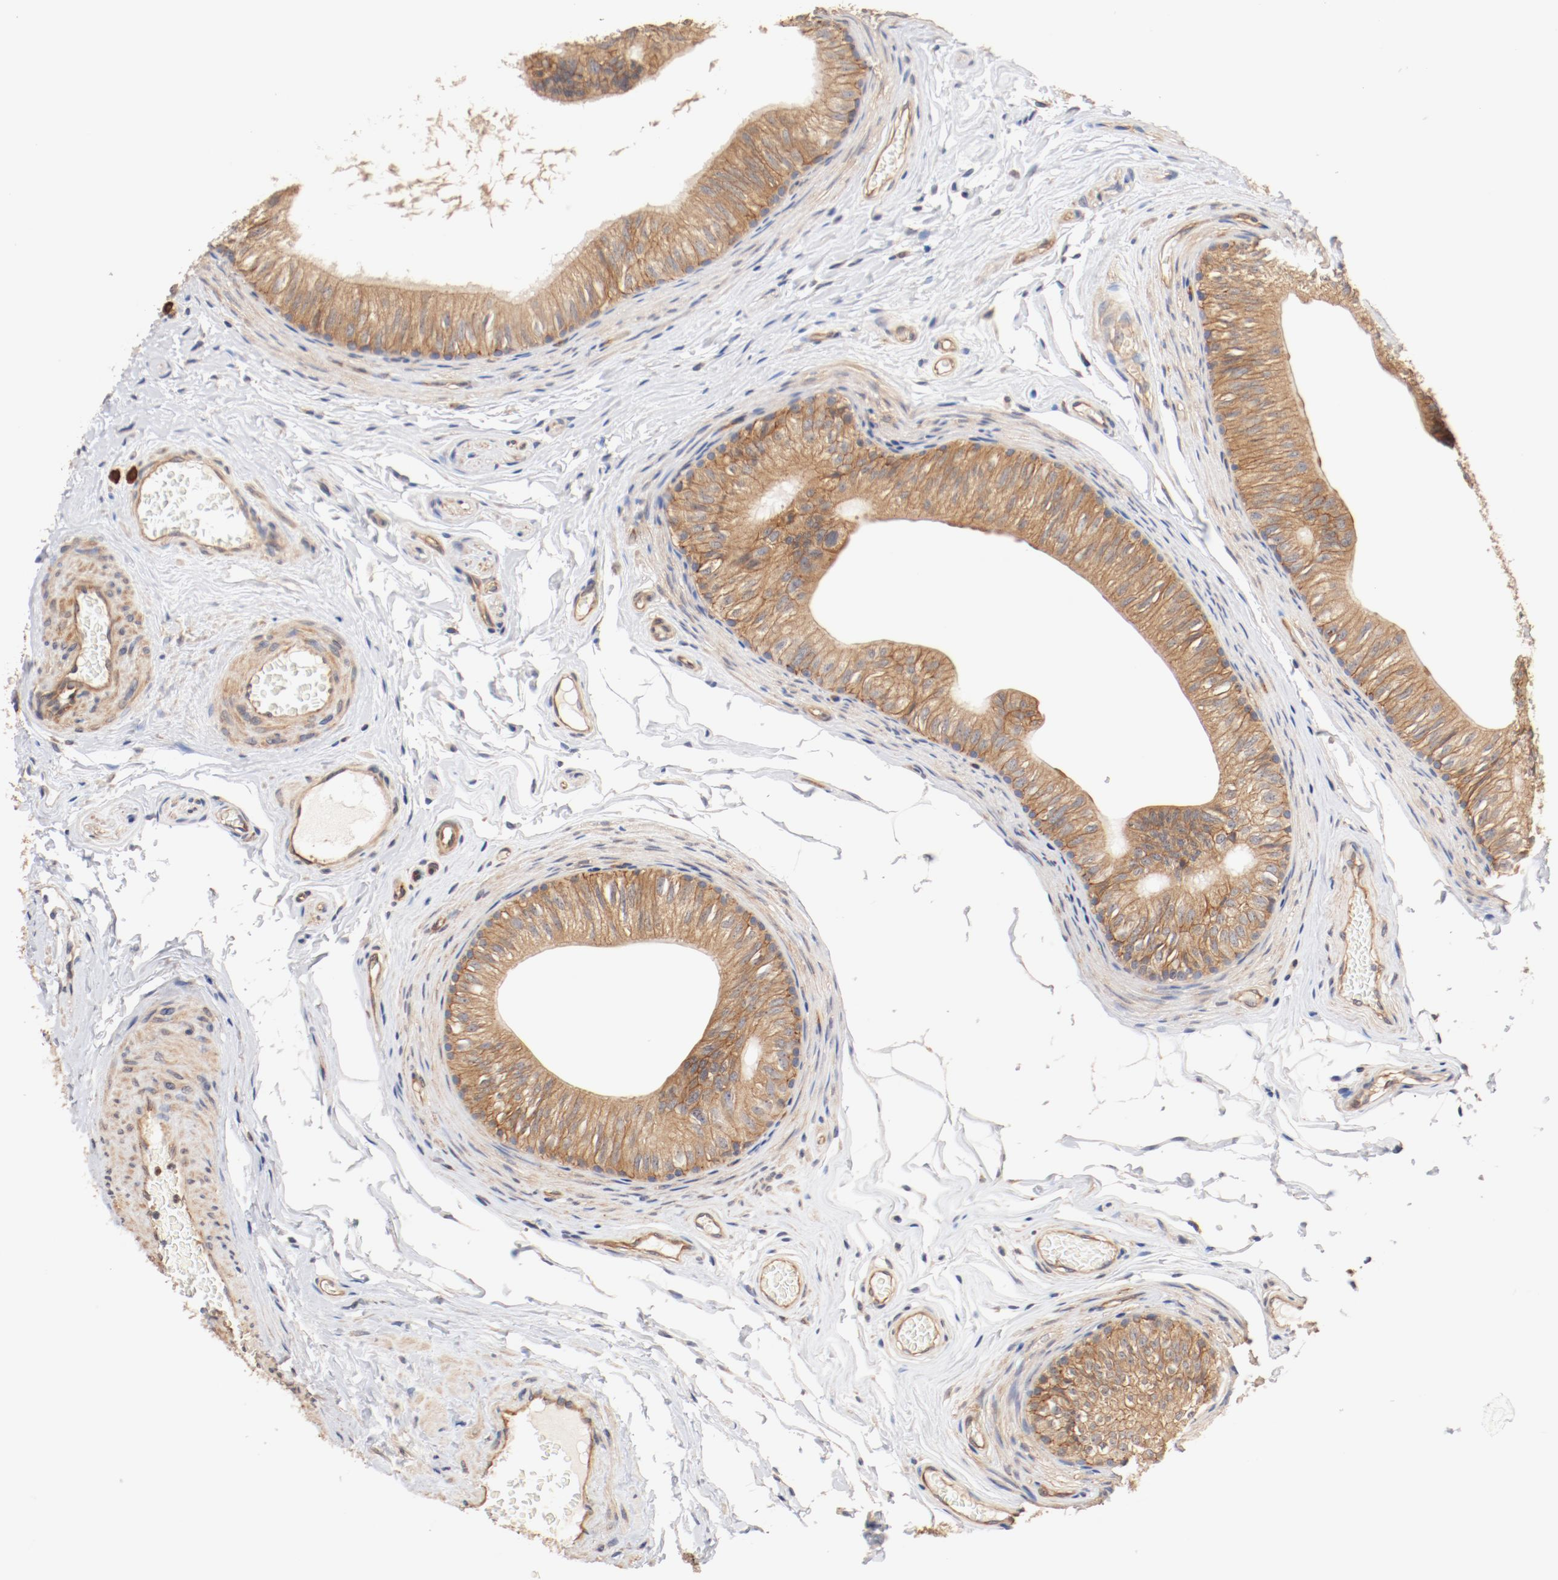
{"staining": {"intensity": "moderate", "quantity": ">75%", "location": "cytoplasmic/membranous"}, "tissue": "epididymis", "cell_type": "Glandular cells", "image_type": "normal", "snomed": [{"axis": "morphology", "description": "Normal tissue, NOS"}, {"axis": "topography", "description": "Testis"}, {"axis": "topography", "description": "Epididymis"}], "caption": "Epididymis was stained to show a protein in brown. There is medium levels of moderate cytoplasmic/membranous expression in about >75% of glandular cells. Nuclei are stained in blue.", "gene": "UBE2J1", "patient": {"sex": "male", "age": 36}}